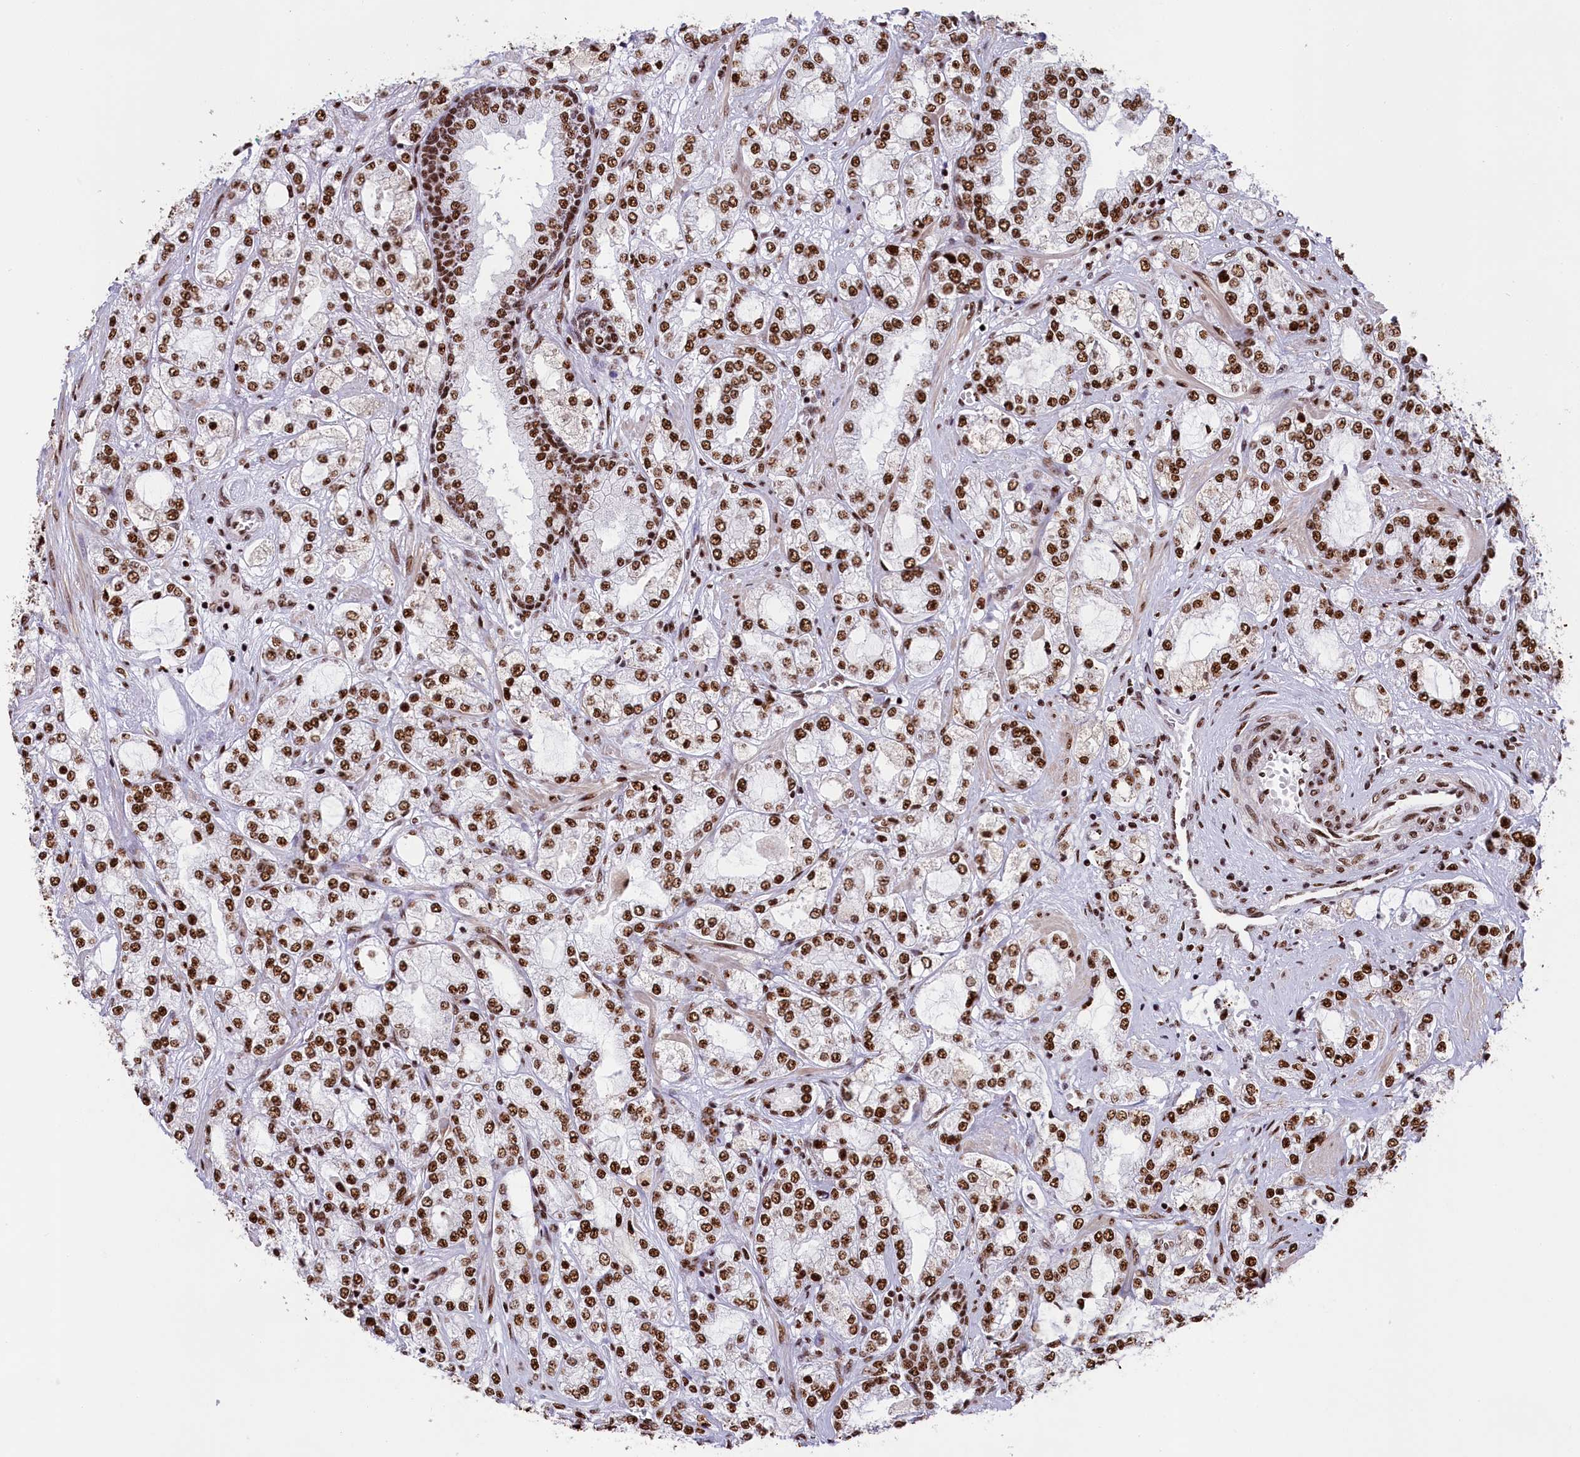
{"staining": {"intensity": "strong", "quantity": ">75%", "location": "nuclear"}, "tissue": "prostate cancer", "cell_type": "Tumor cells", "image_type": "cancer", "snomed": [{"axis": "morphology", "description": "Adenocarcinoma, High grade"}, {"axis": "topography", "description": "Prostate"}], "caption": "Prostate cancer (adenocarcinoma (high-grade)) was stained to show a protein in brown. There is high levels of strong nuclear positivity in approximately >75% of tumor cells.", "gene": "SNRNP70", "patient": {"sex": "male", "age": 64}}